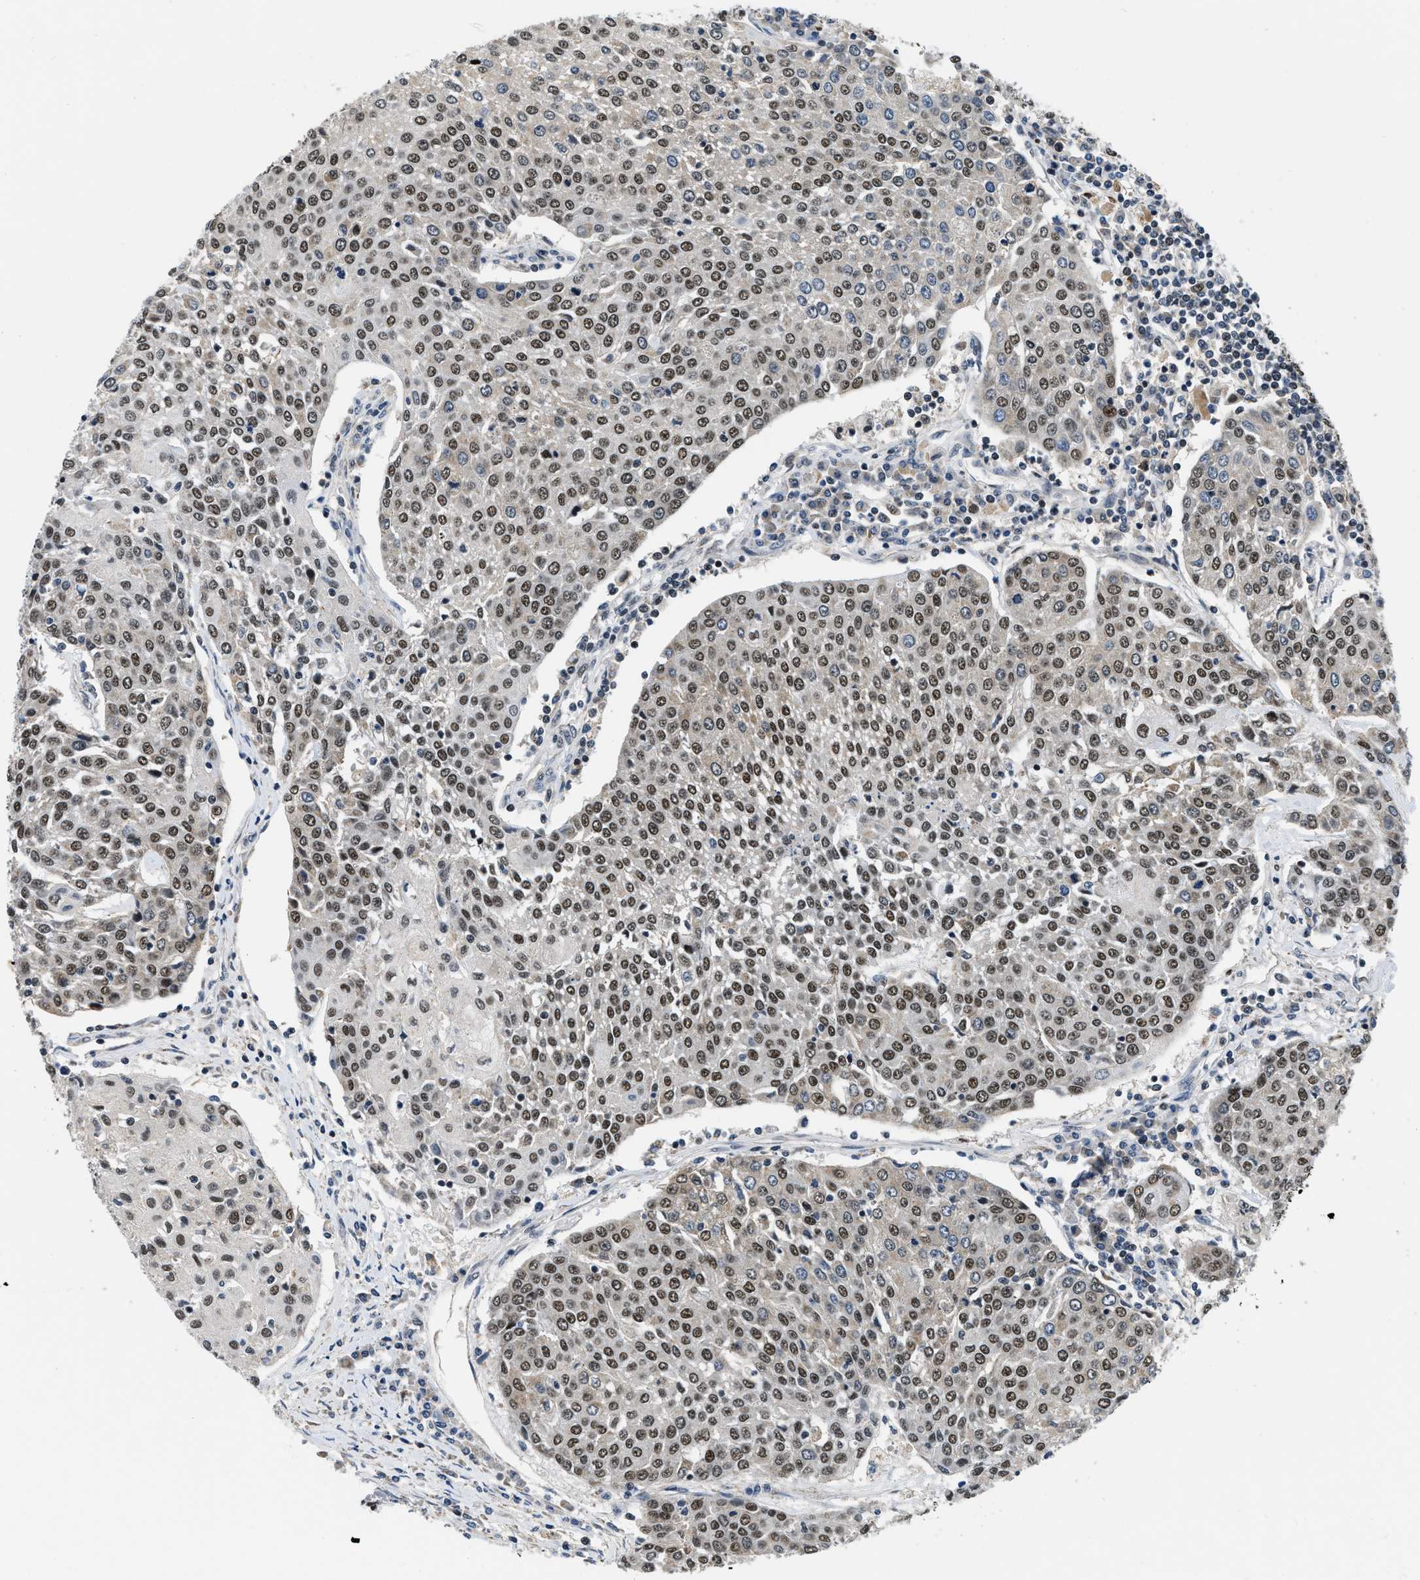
{"staining": {"intensity": "strong", "quantity": ">75%", "location": "nuclear"}, "tissue": "urothelial cancer", "cell_type": "Tumor cells", "image_type": "cancer", "snomed": [{"axis": "morphology", "description": "Urothelial carcinoma, High grade"}, {"axis": "topography", "description": "Urinary bladder"}], "caption": "Immunohistochemistry (IHC) staining of high-grade urothelial carcinoma, which displays high levels of strong nuclear staining in about >75% of tumor cells indicating strong nuclear protein positivity. The staining was performed using DAB (3,3'-diaminobenzidine) (brown) for protein detection and nuclei were counterstained in hematoxylin (blue).", "gene": "KDM3B", "patient": {"sex": "female", "age": 85}}